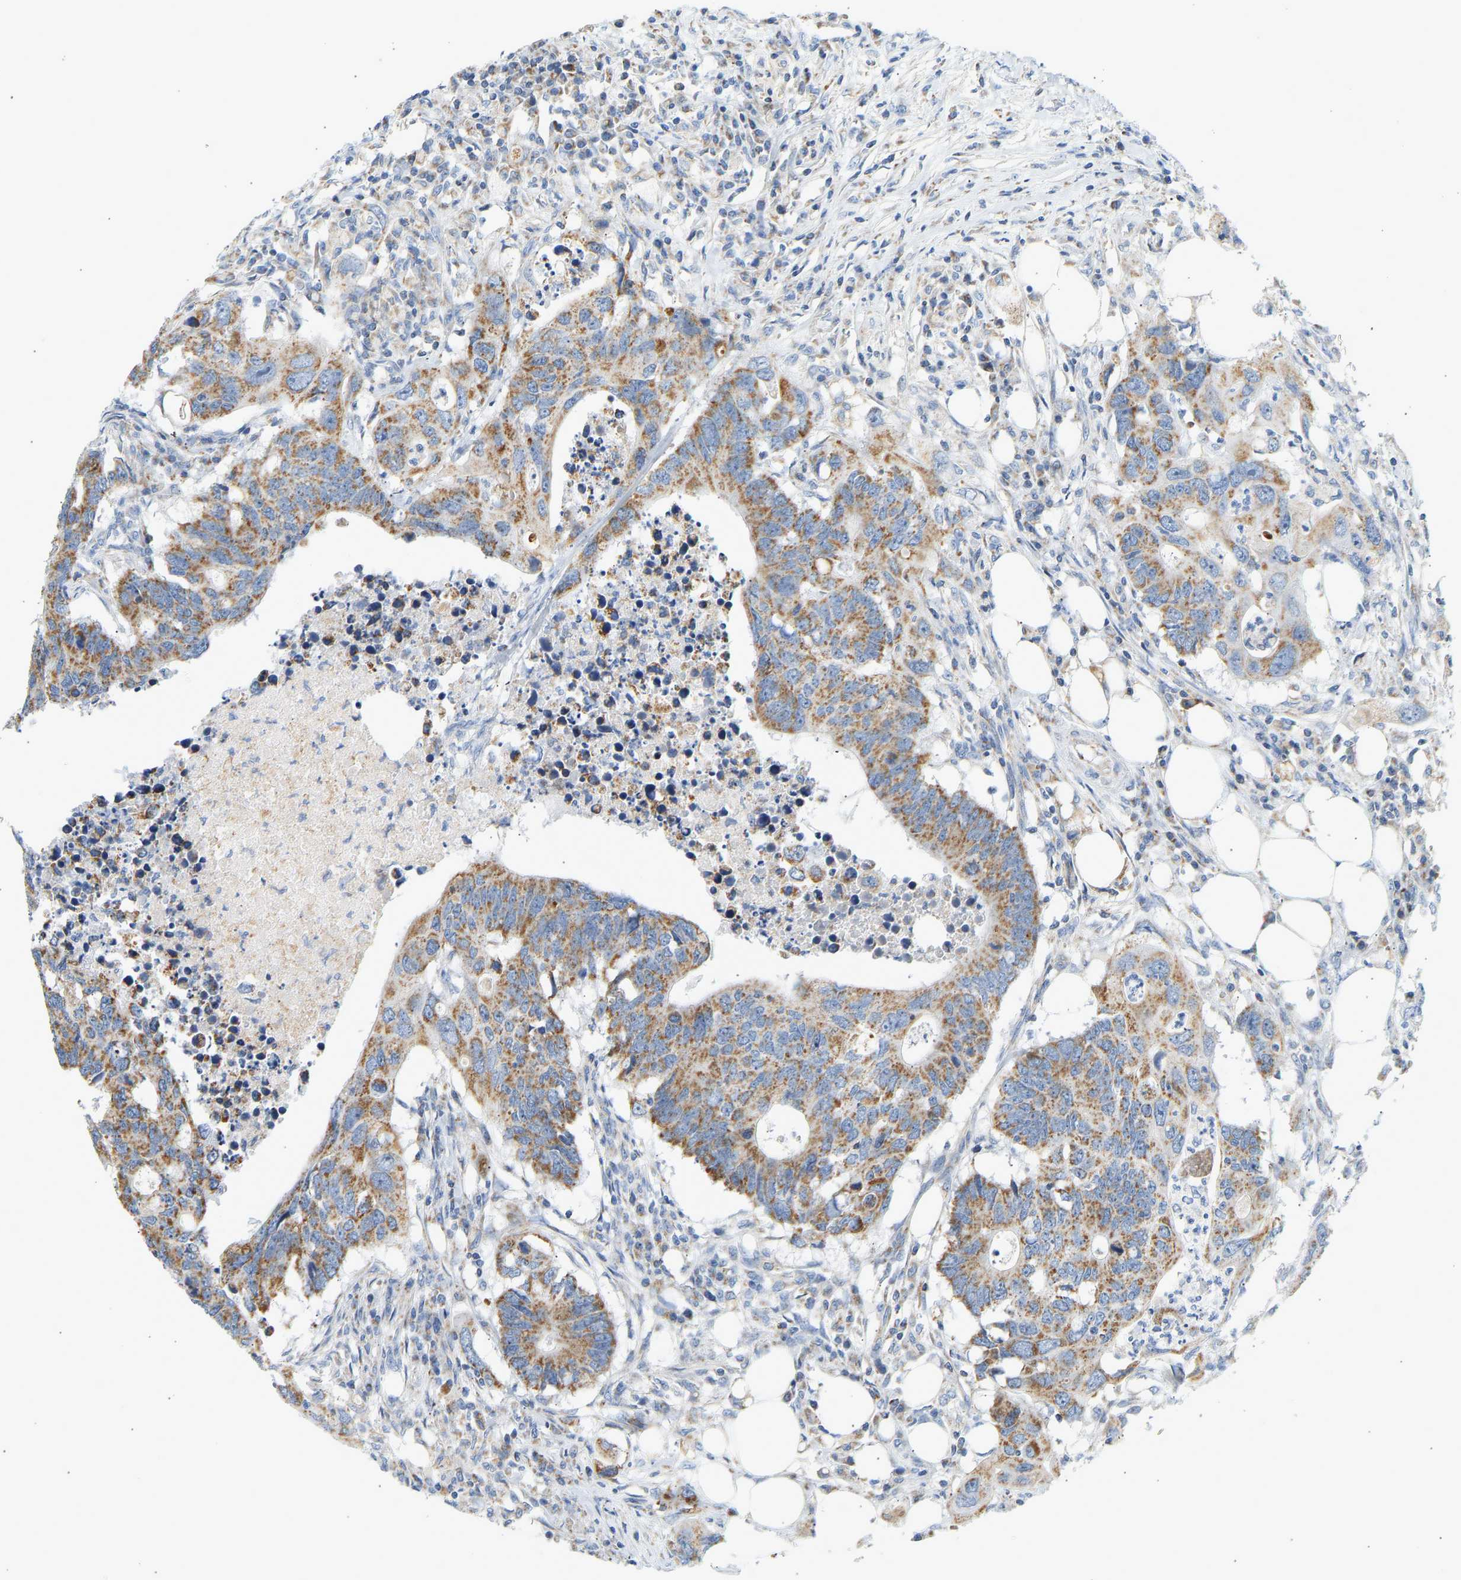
{"staining": {"intensity": "moderate", "quantity": ">75%", "location": "cytoplasmic/membranous"}, "tissue": "colorectal cancer", "cell_type": "Tumor cells", "image_type": "cancer", "snomed": [{"axis": "morphology", "description": "Adenocarcinoma, NOS"}, {"axis": "topography", "description": "Colon"}], "caption": "This histopathology image exhibits IHC staining of human colorectal cancer, with medium moderate cytoplasmic/membranous positivity in approximately >75% of tumor cells.", "gene": "GRPEL2", "patient": {"sex": "male", "age": 71}}